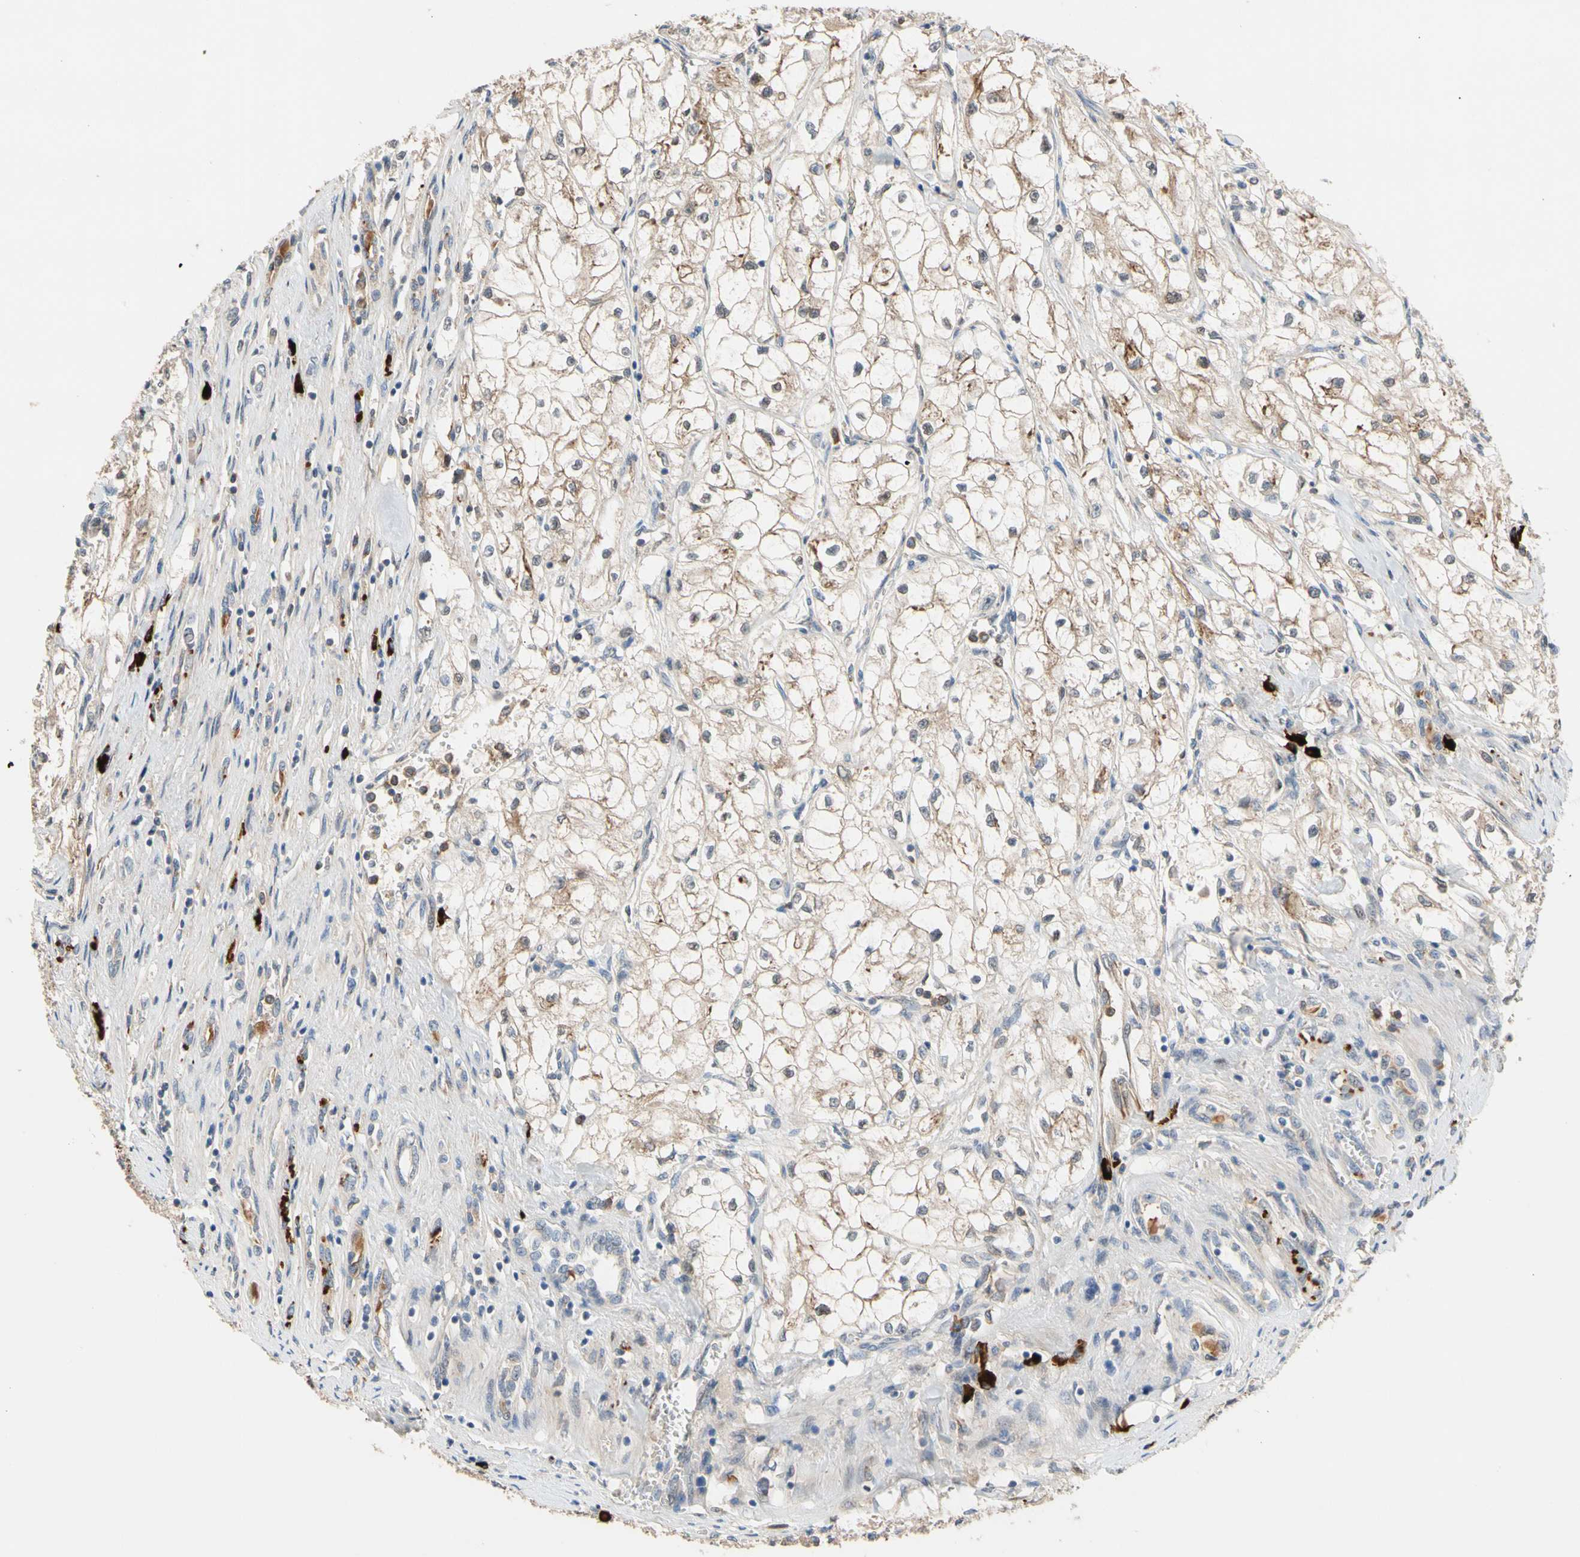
{"staining": {"intensity": "weak", "quantity": "25%-75%", "location": "cytoplasmic/membranous"}, "tissue": "renal cancer", "cell_type": "Tumor cells", "image_type": "cancer", "snomed": [{"axis": "morphology", "description": "Adenocarcinoma, NOS"}, {"axis": "topography", "description": "Kidney"}], "caption": "A brown stain highlights weak cytoplasmic/membranous positivity of a protein in human renal cancer (adenocarcinoma) tumor cells.", "gene": "FGD6", "patient": {"sex": "female", "age": 70}}